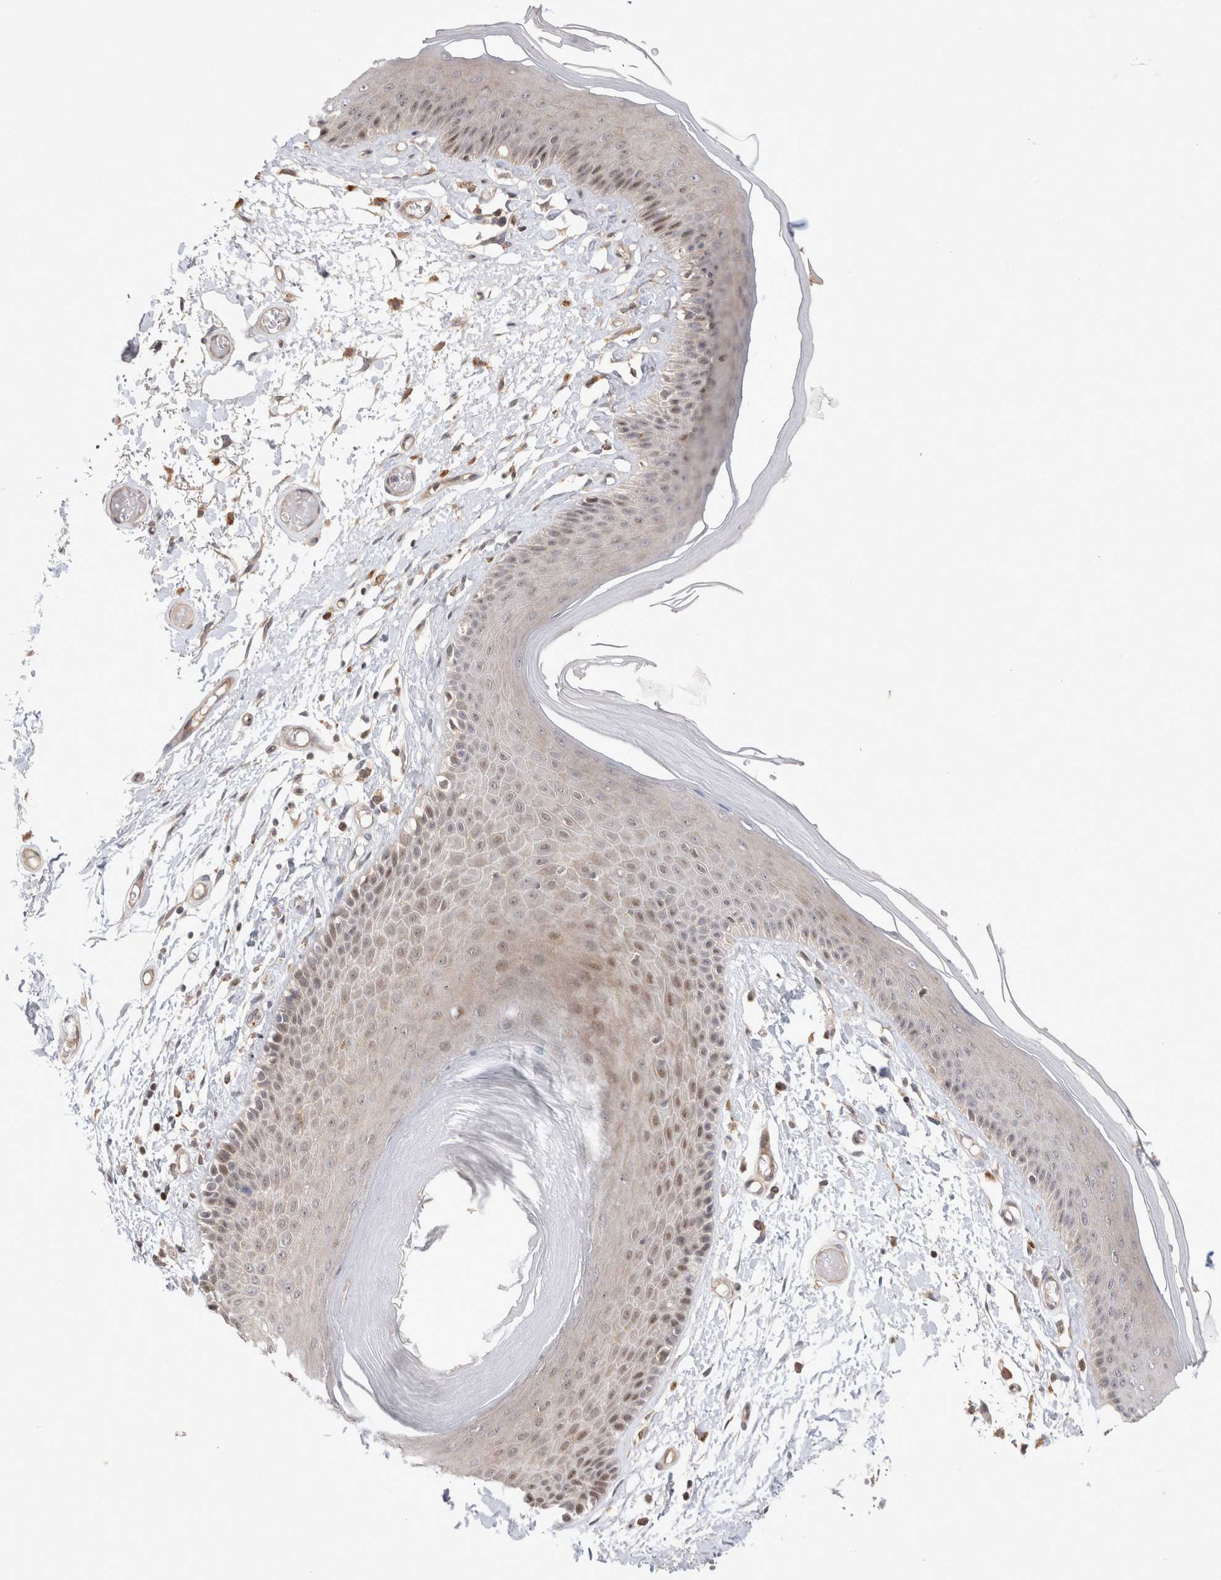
{"staining": {"intensity": "weak", "quantity": "25%-75%", "location": "nuclear"}, "tissue": "skin", "cell_type": "Epidermal cells", "image_type": "normal", "snomed": [{"axis": "morphology", "description": "Normal tissue, NOS"}, {"axis": "topography", "description": "Vulva"}], "caption": "Immunohistochemistry (IHC) (DAB (3,3'-diaminobenzidine)) staining of benign human skin demonstrates weak nuclear protein positivity in approximately 25%-75% of epidermal cells. (IHC, brightfield microscopy, high magnification).", "gene": "HTT", "patient": {"sex": "female", "age": 73}}